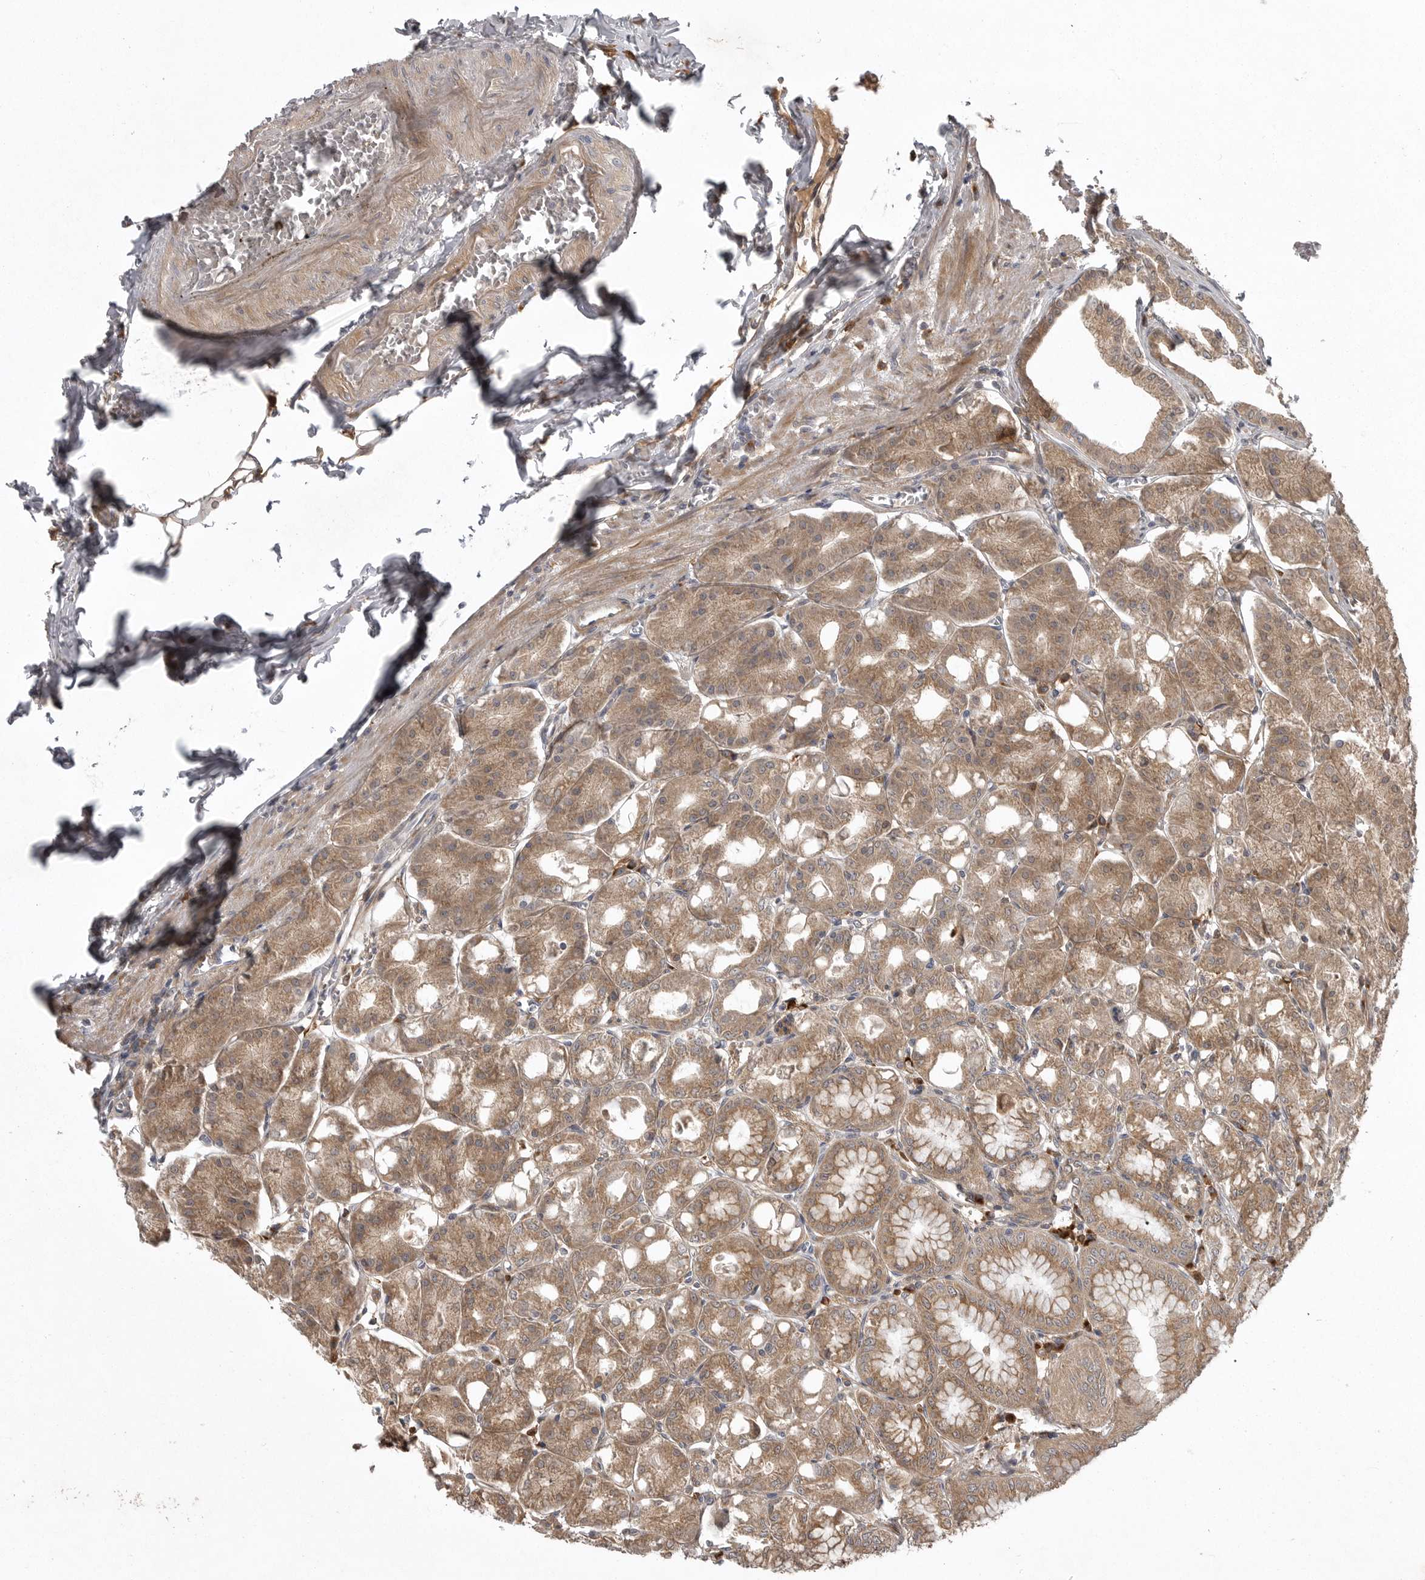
{"staining": {"intensity": "moderate", "quantity": ">75%", "location": "cytoplasmic/membranous"}, "tissue": "stomach", "cell_type": "Glandular cells", "image_type": "normal", "snomed": [{"axis": "morphology", "description": "Normal tissue, NOS"}, {"axis": "topography", "description": "Stomach, lower"}], "caption": "A high-resolution micrograph shows IHC staining of benign stomach, which exhibits moderate cytoplasmic/membranous positivity in approximately >75% of glandular cells.", "gene": "GPR31", "patient": {"sex": "male", "age": 71}}